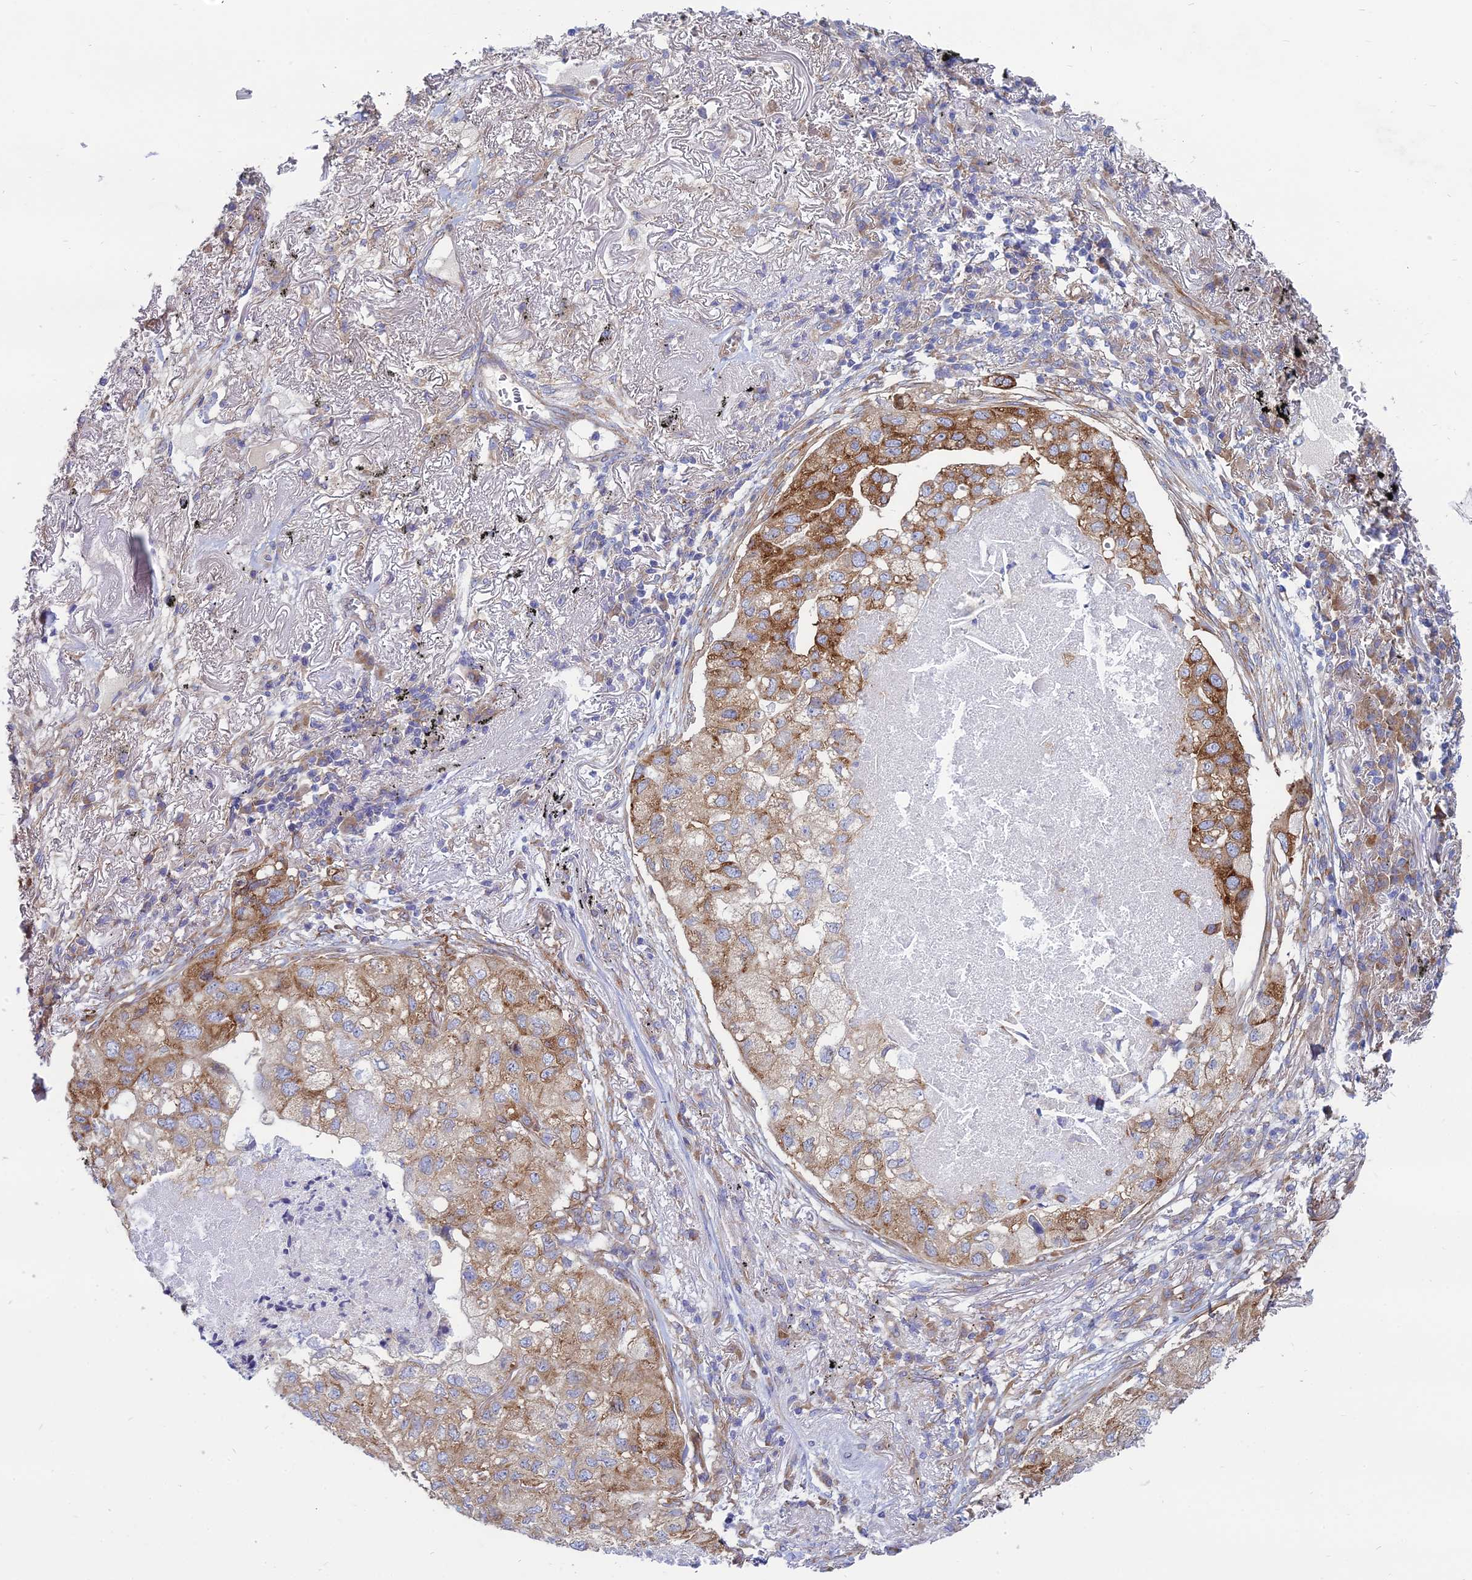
{"staining": {"intensity": "moderate", "quantity": ">75%", "location": "cytoplasmic/membranous"}, "tissue": "lung cancer", "cell_type": "Tumor cells", "image_type": "cancer", "snomed": [{"axis": "morphology", "description": "Adenocarcinoma, NOS"}, {"axis": "topography", "description": "Lung"}], "caption": "Lung cancer (adenocarcinoma) stained for a protein displays moderate cytoplasmic/membranous positivity in tumor cells.", "gene": "TXLNA", "patient": {"sex": "male", "age": 65}}